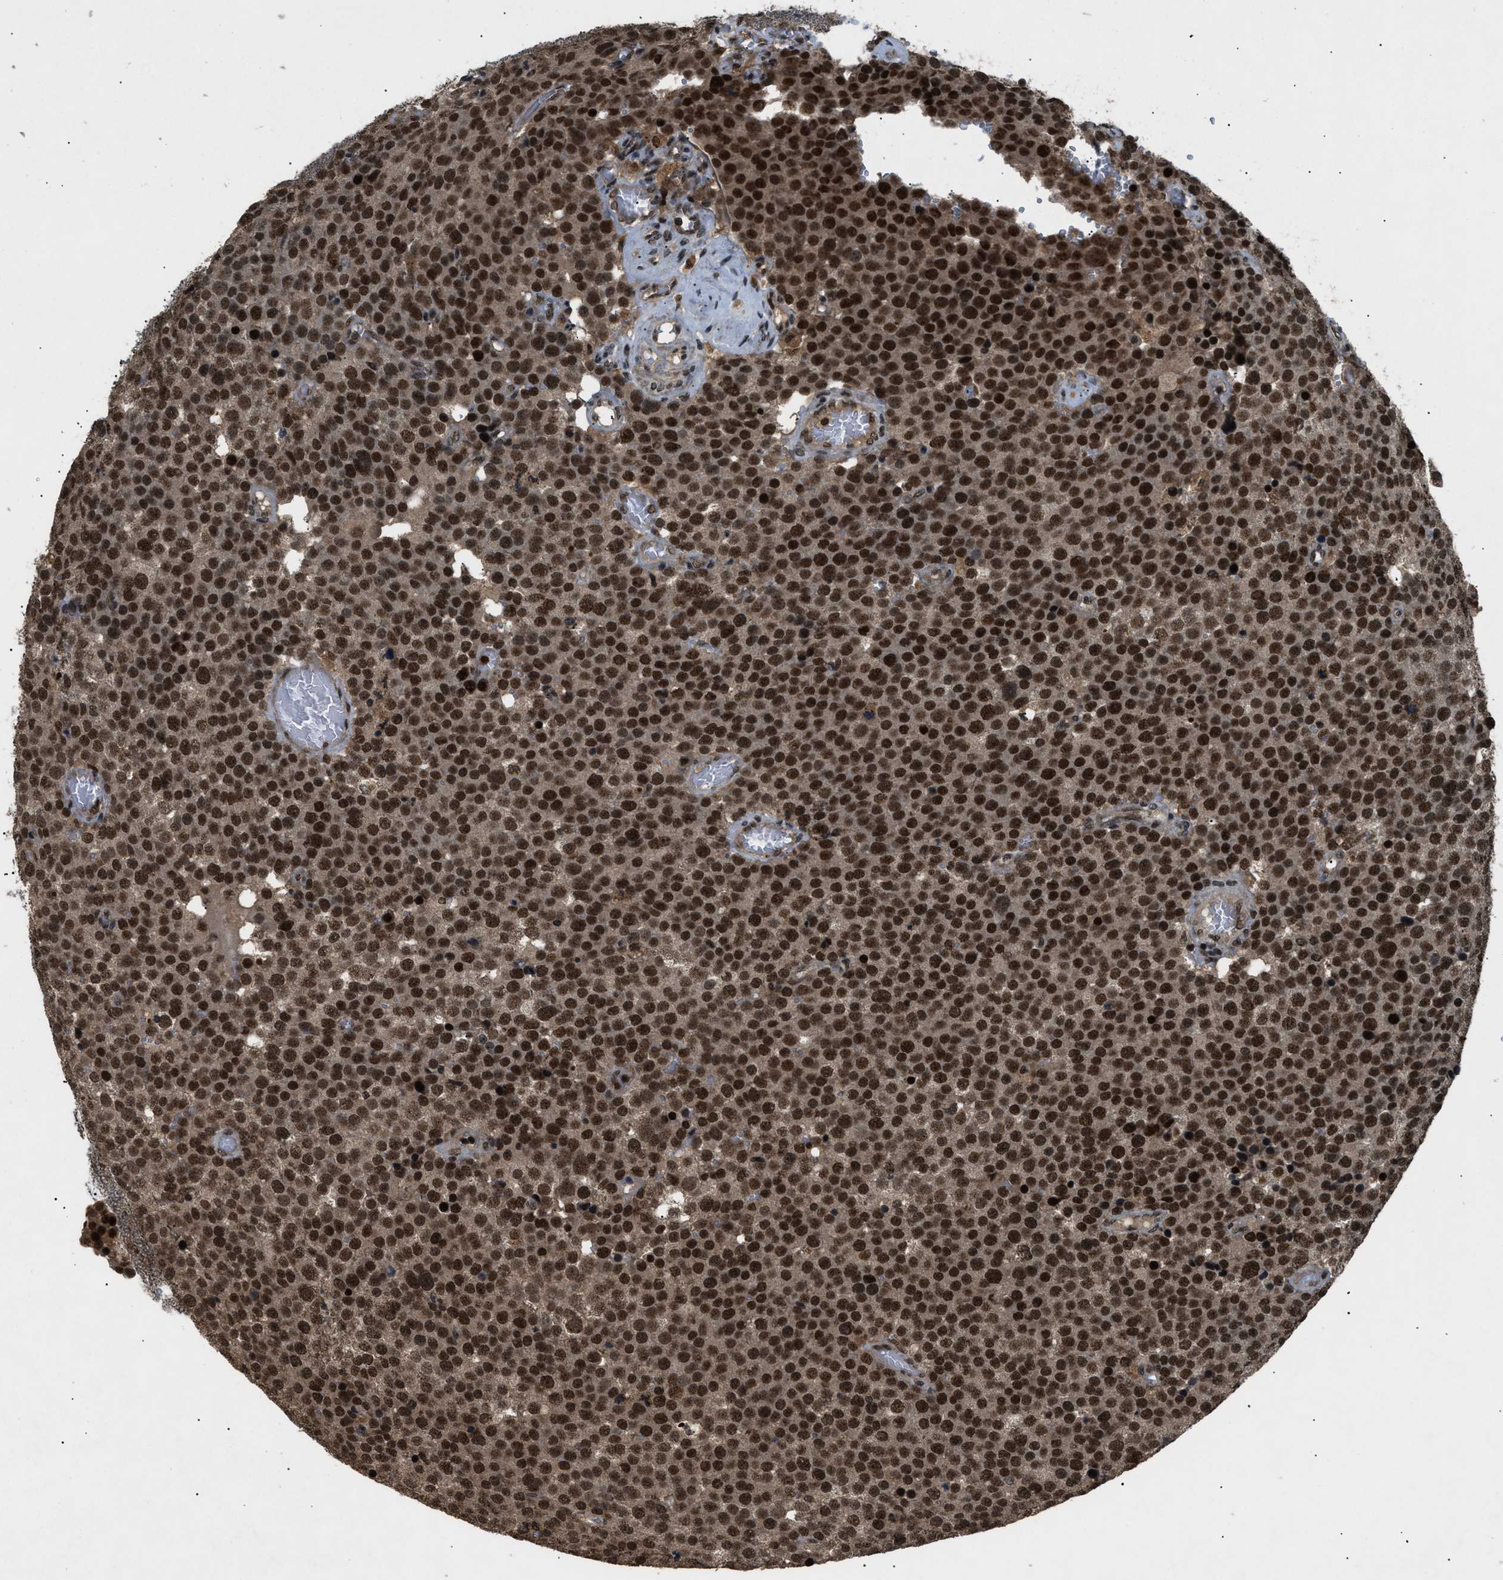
{"staining": {"intensity": "strong", "quantity": ">75%", "location": "cytoplasmic/membranous,nuclear"}, "tissue": "testis cancer", "cell_type": "Tumor cells", "image_type": "cancer", "snomed": [{"axis": "morphology", "description": "Normal tissue, NOS"}, {"axis": "morphology", "description": "Seminoma, NOS"}, {"axis": "topography", "description": "Testis"}], "caption": "Testis seminoma tissue displays strong cytoplasmic/membranous and nuclear positivity in about >75% of tumor cells", "gene": "RBM5", "patient": {"sex": "male", "age": 71}}